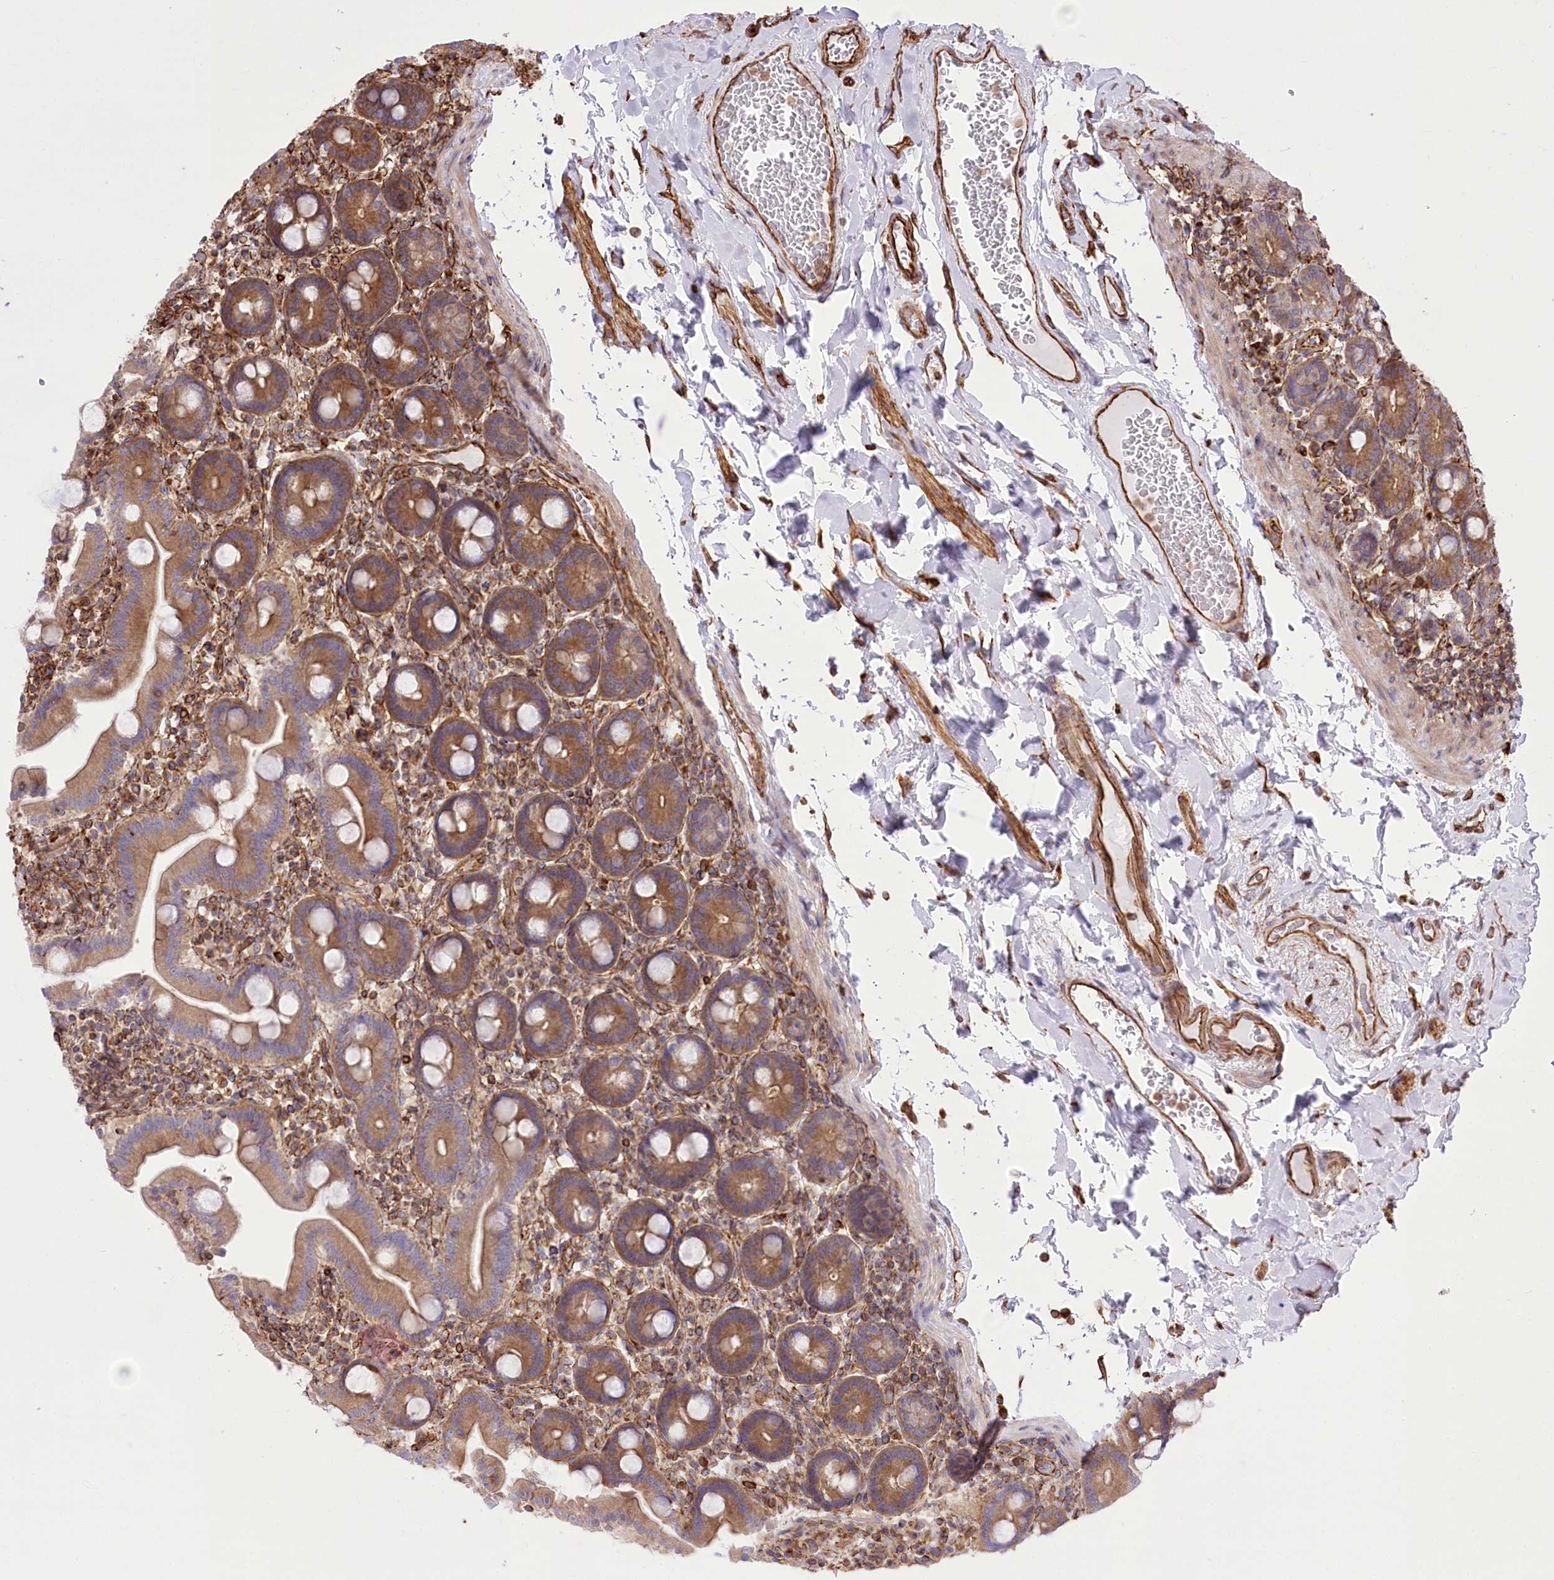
{"staining": {"intensity": "moderate", "quantity": ">75%", "location": "cytoplasmic/membranous"}, "tissue": "duodenum", "cell_type": "Glandular cells", "image_type": "normal", "snomed": [{"axis": "morphology", "description": "Normal tissue, NOS"}, {"axis": "topography", "description": "Duodenum"}], "caption": "Duodenum stained for a protein (brown) reveals moderate cytoplasmic/membranous positive staining in approximately >75% of glandular cells.", "gene": "TTC1", "patient": {"sex": "male", "age": 55}}